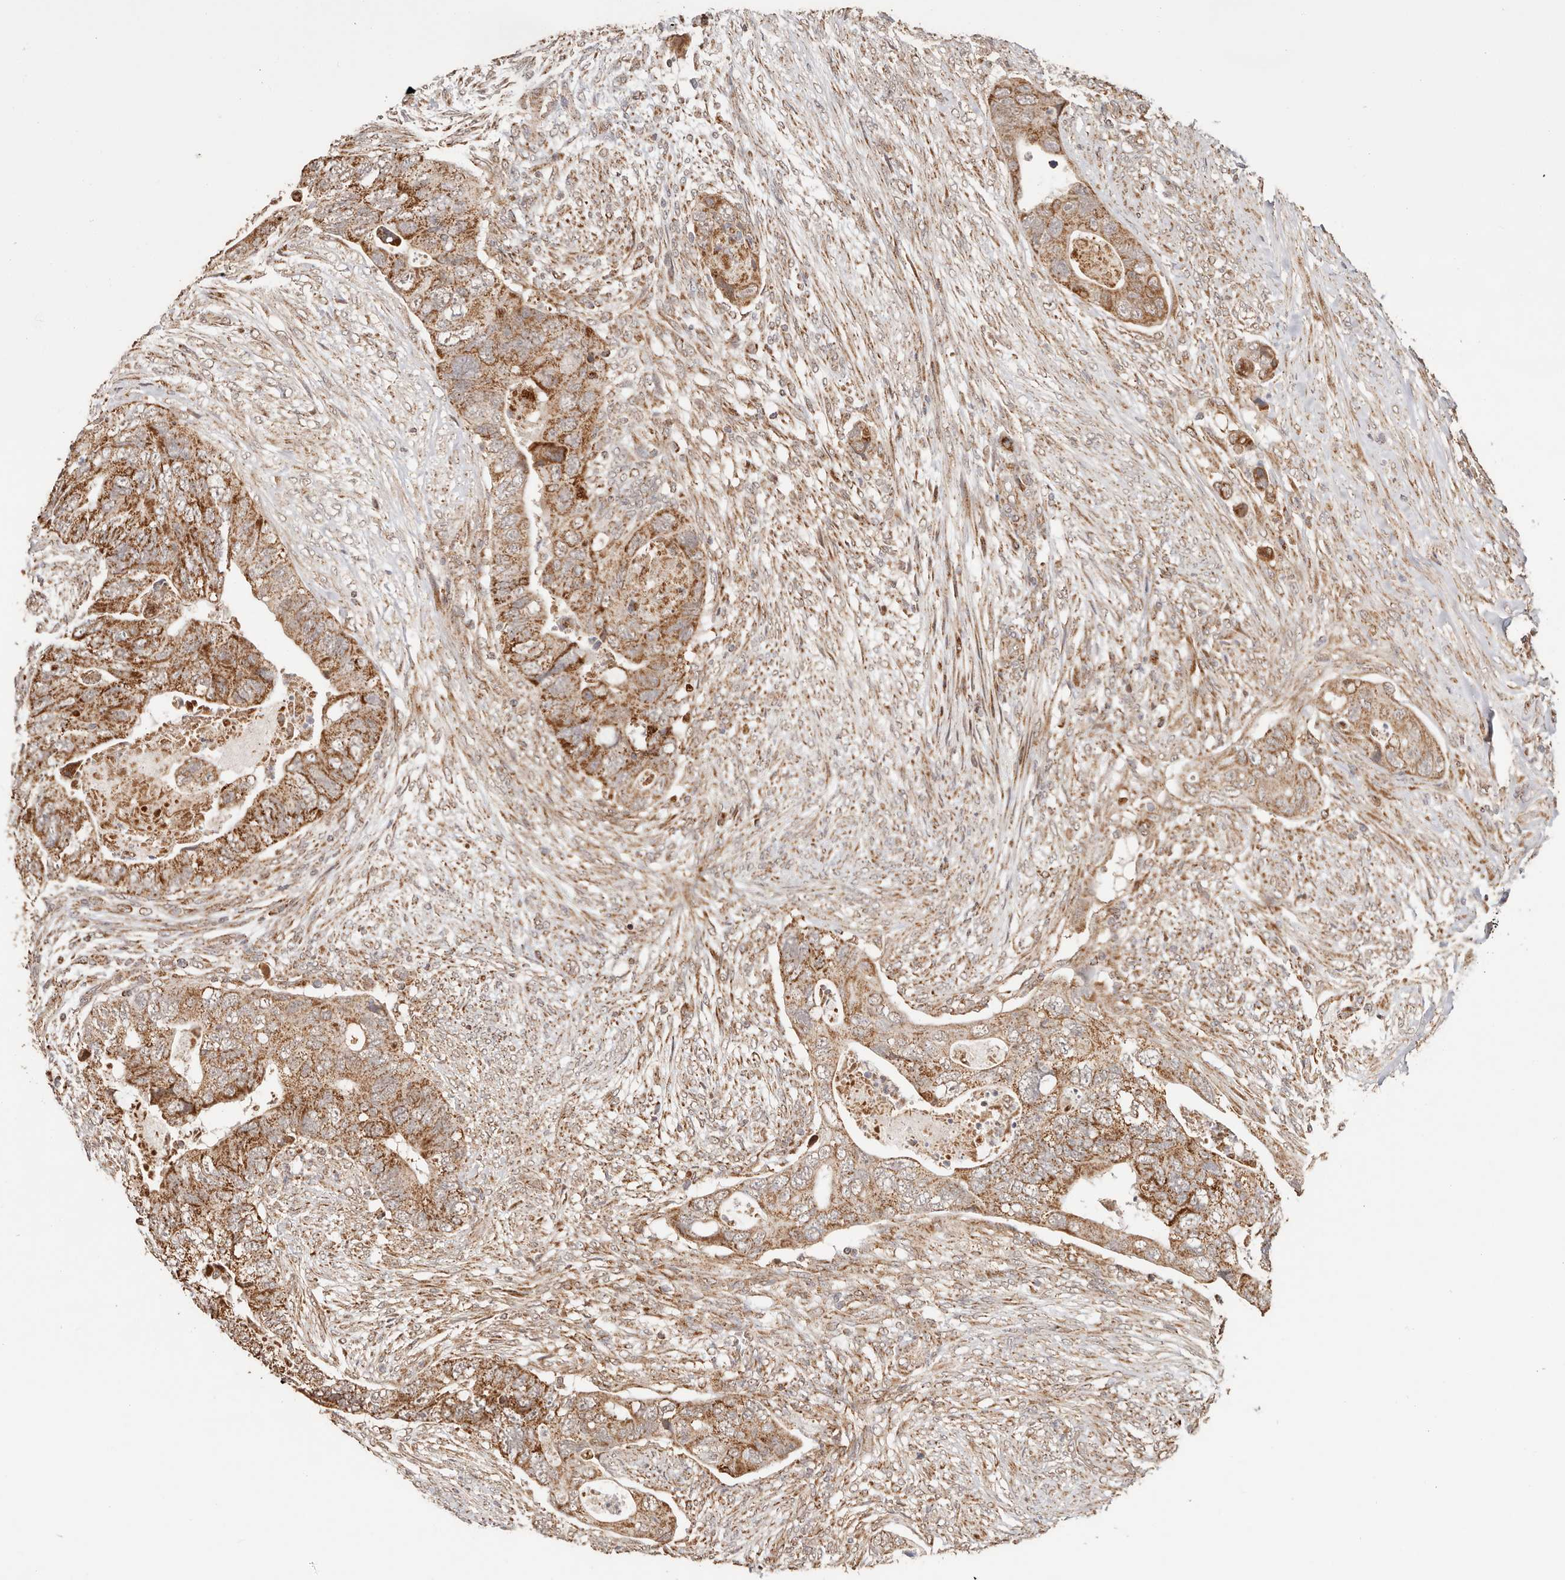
{"staining": {"intensity": "strong", "quantity": ">75%", "location": "cytoplasmic/membranous"}, "tissue": "colorectal cancer", "cell_type": "Tumor cells", "image_type": "cancer", "snomed": [{"axis": "morphology", "description": "Adenocarcinoma, NOS"}, {"axis": "topography", "description": "Rectum"}], "caption": "Tumor cells reveal high levels of strong cytoplasmic/membranous staining in approximately >75% of cells in human colorectal cancer (adenocarcinoma).", "gene": "NDUFB11", "patient": {"sex": "male", "age": 63}}